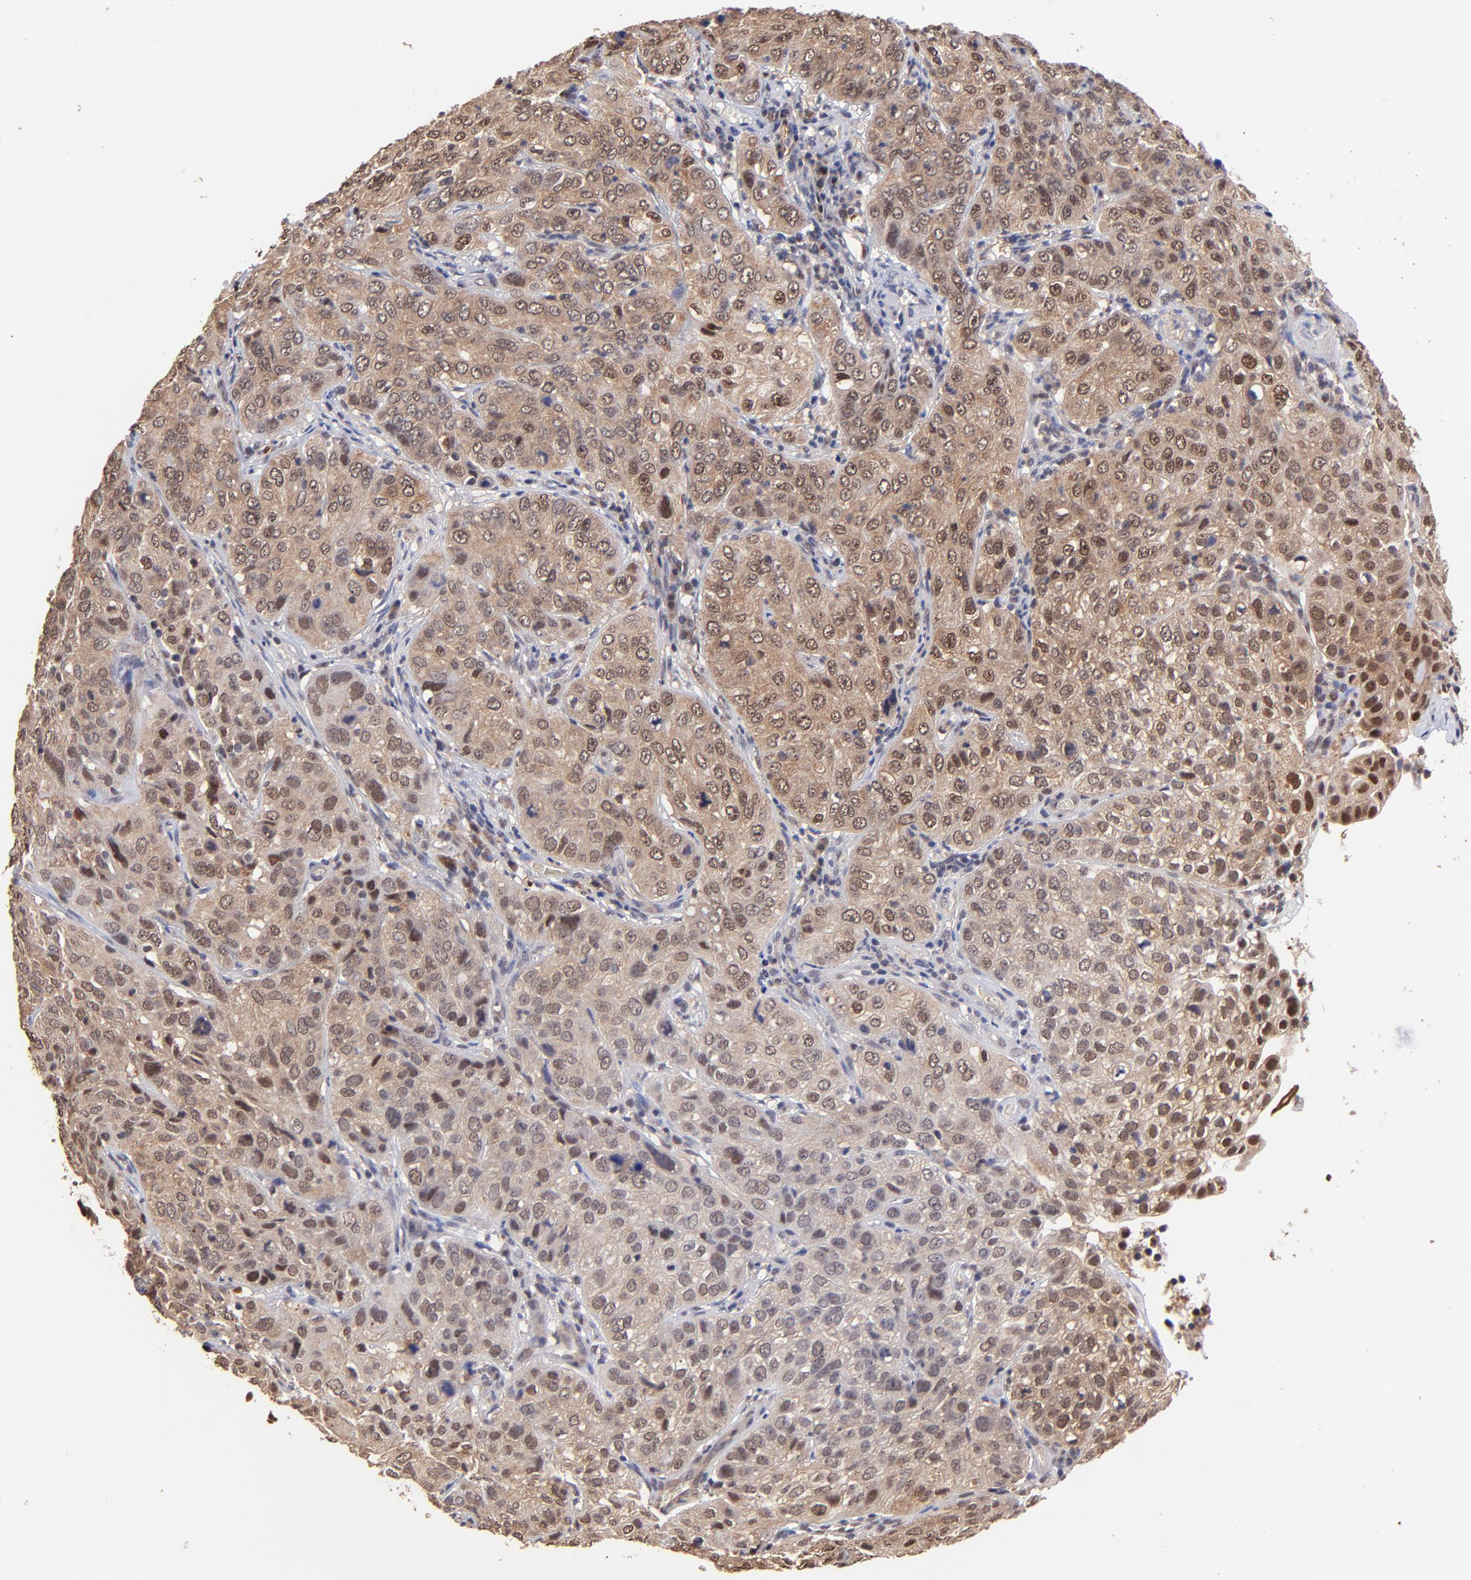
{"staining": {"intensity": "moderate", "quantity": ">75%", "location": "cytoplasmic/membranous,nuclear"}, "tissue": "cervical cancer", "cell_type": "Tumor cells", "image_type": "cancer", "snomed": [{"axis": "morphology", "description": "Squamous cell carcinoma, NOS"}, {"axis": "topography", "description": "Cervix"}], "caption": "Immunohistochemical staining of cervical cancer displays medium levels of moderate cytoplasmic/membranous and nuclear staining in approximately >75% of tumor cells.", "gene": "PSMA6", "patient": {"sex": "female", "age": 38}}